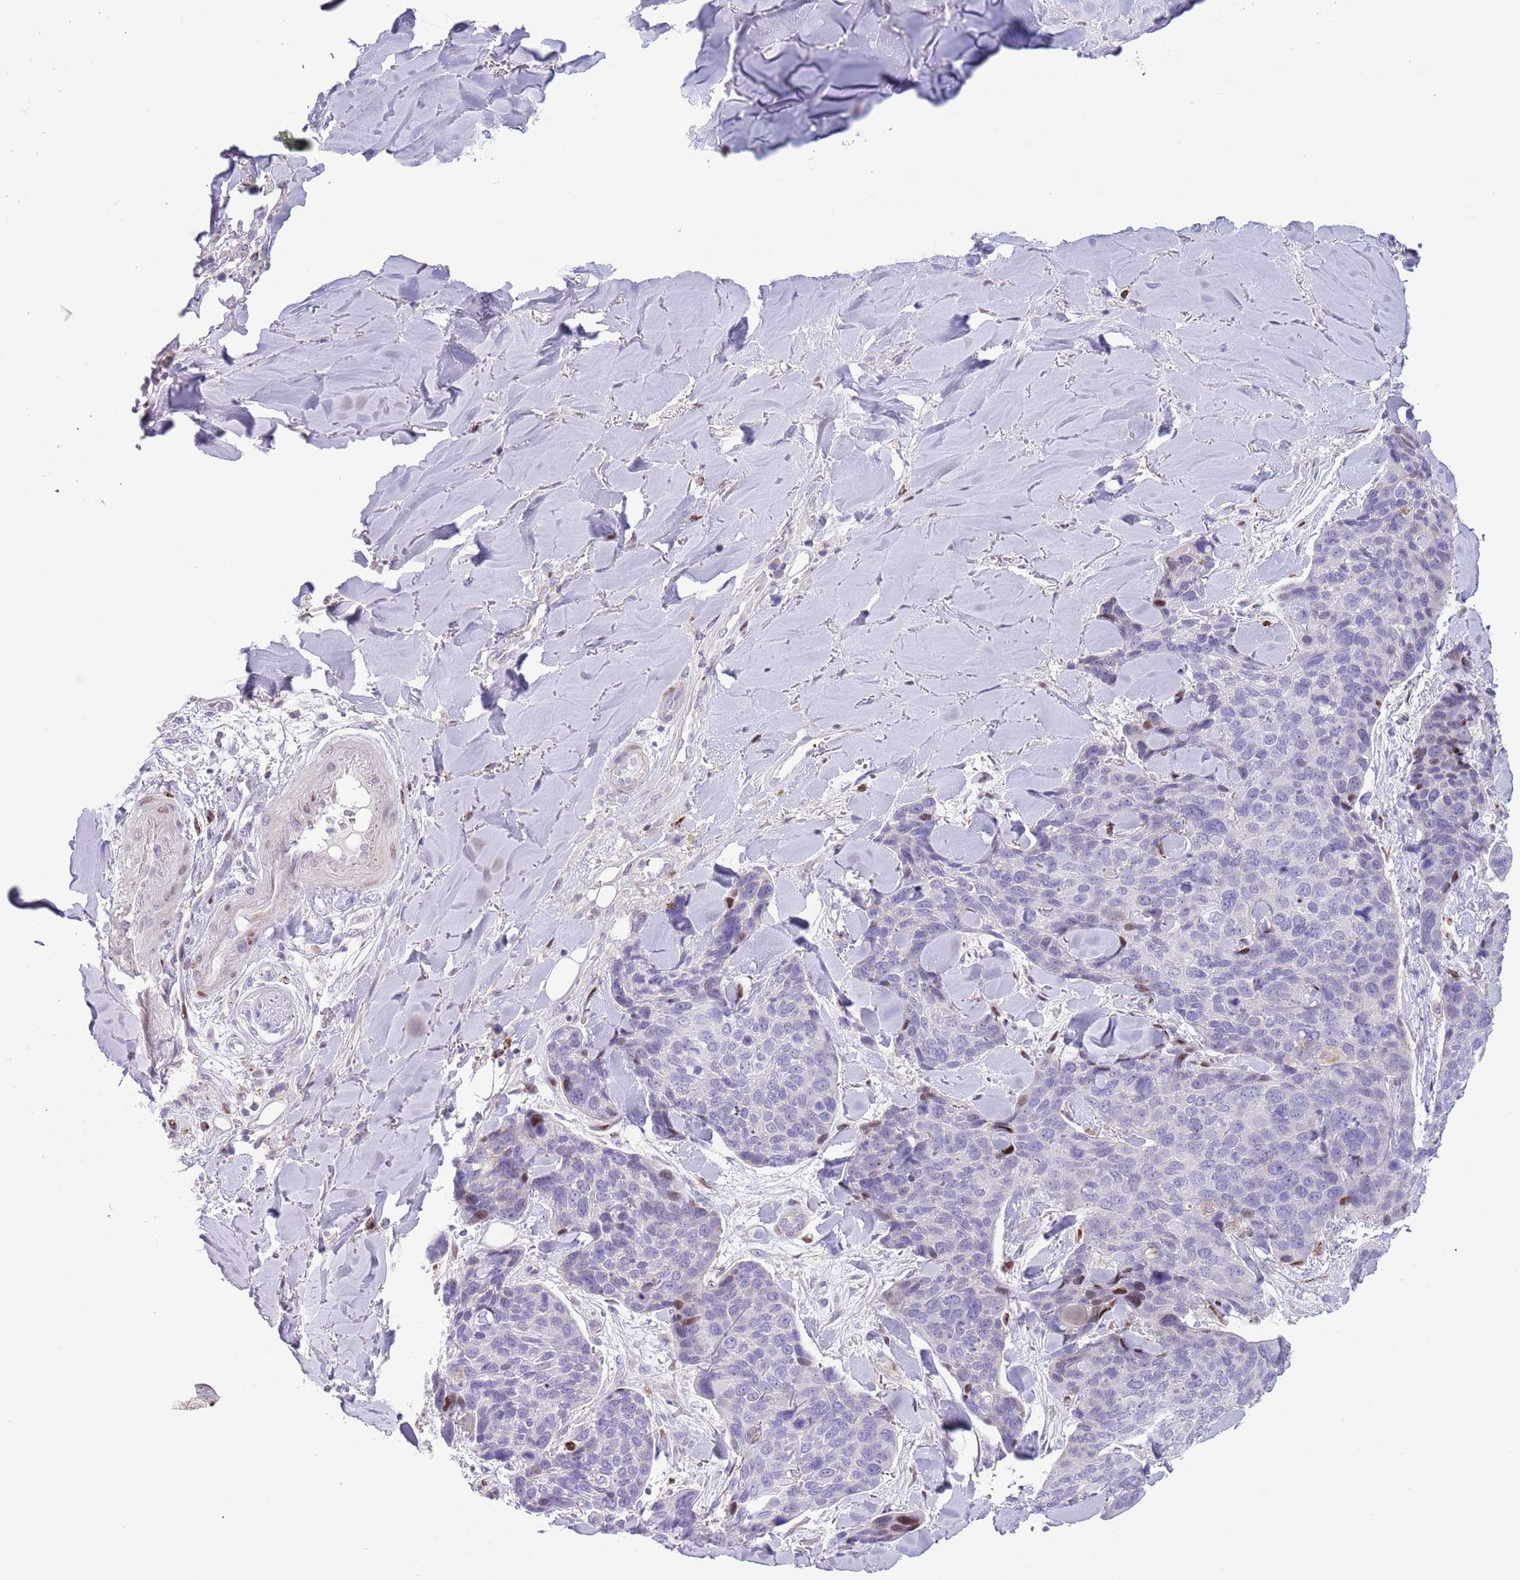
{"staining": {"intensity": "negative", "quantity": "none", "location": "none"}, "tissue": "skin cancer", "cell_type": "Tumor cells", "image_type": "cancer", "snomed": [{"axis": "morphology", "description": "Basal cell carcinoma"}, {"axis": "topography", "description": "Skin"}], "caption": "High magnification brightfield microscopy of basal cell carcinoma (skin) stained with DAB (brown) and counterstained with hematoxylin (blue): tumor cells show no significant expression.", "gene": "ANO8", "patient": {"sex": "female", "age": 74}}